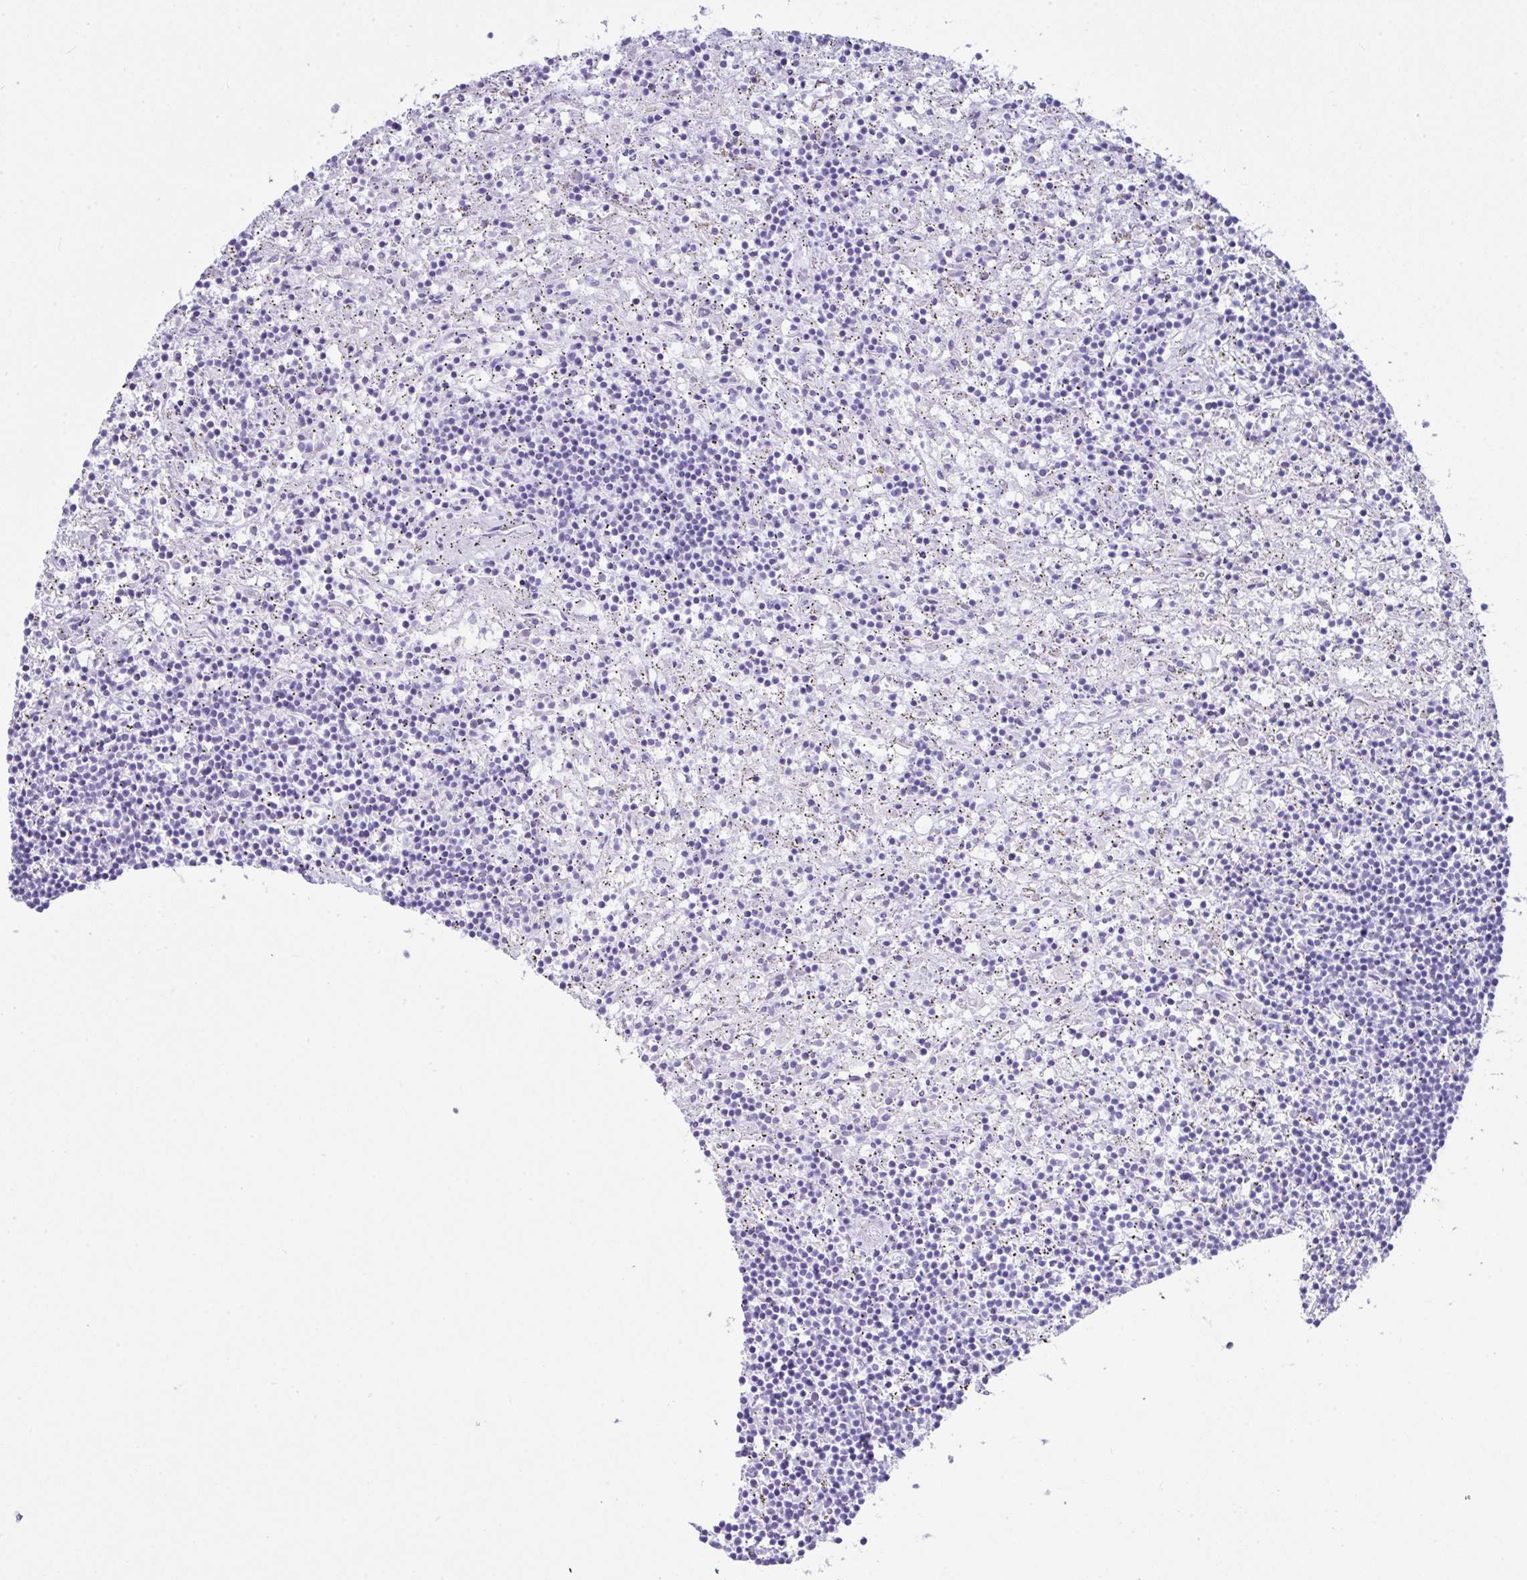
{"staining": {"intensity": "negative", "quantity": "none", "location": "none"}, "tissue": "lymphoma", "cell_type": "Tumor cells", "image_type": "cancer", "snomed": [{"axis": "morphology", "description": "Malignant lymphoma, non-Hodgkin's type, Low grade"}, {"axis": "topography", "description": "Spleen"}], "caption": "Immunohistochemical staining of malignant lymphoma, non-Hodgkin's type (low-grade) shows no significant staining in tumor cells.", "gene": "LGALS4", "patient": {"sex": "male", "age": 76}}